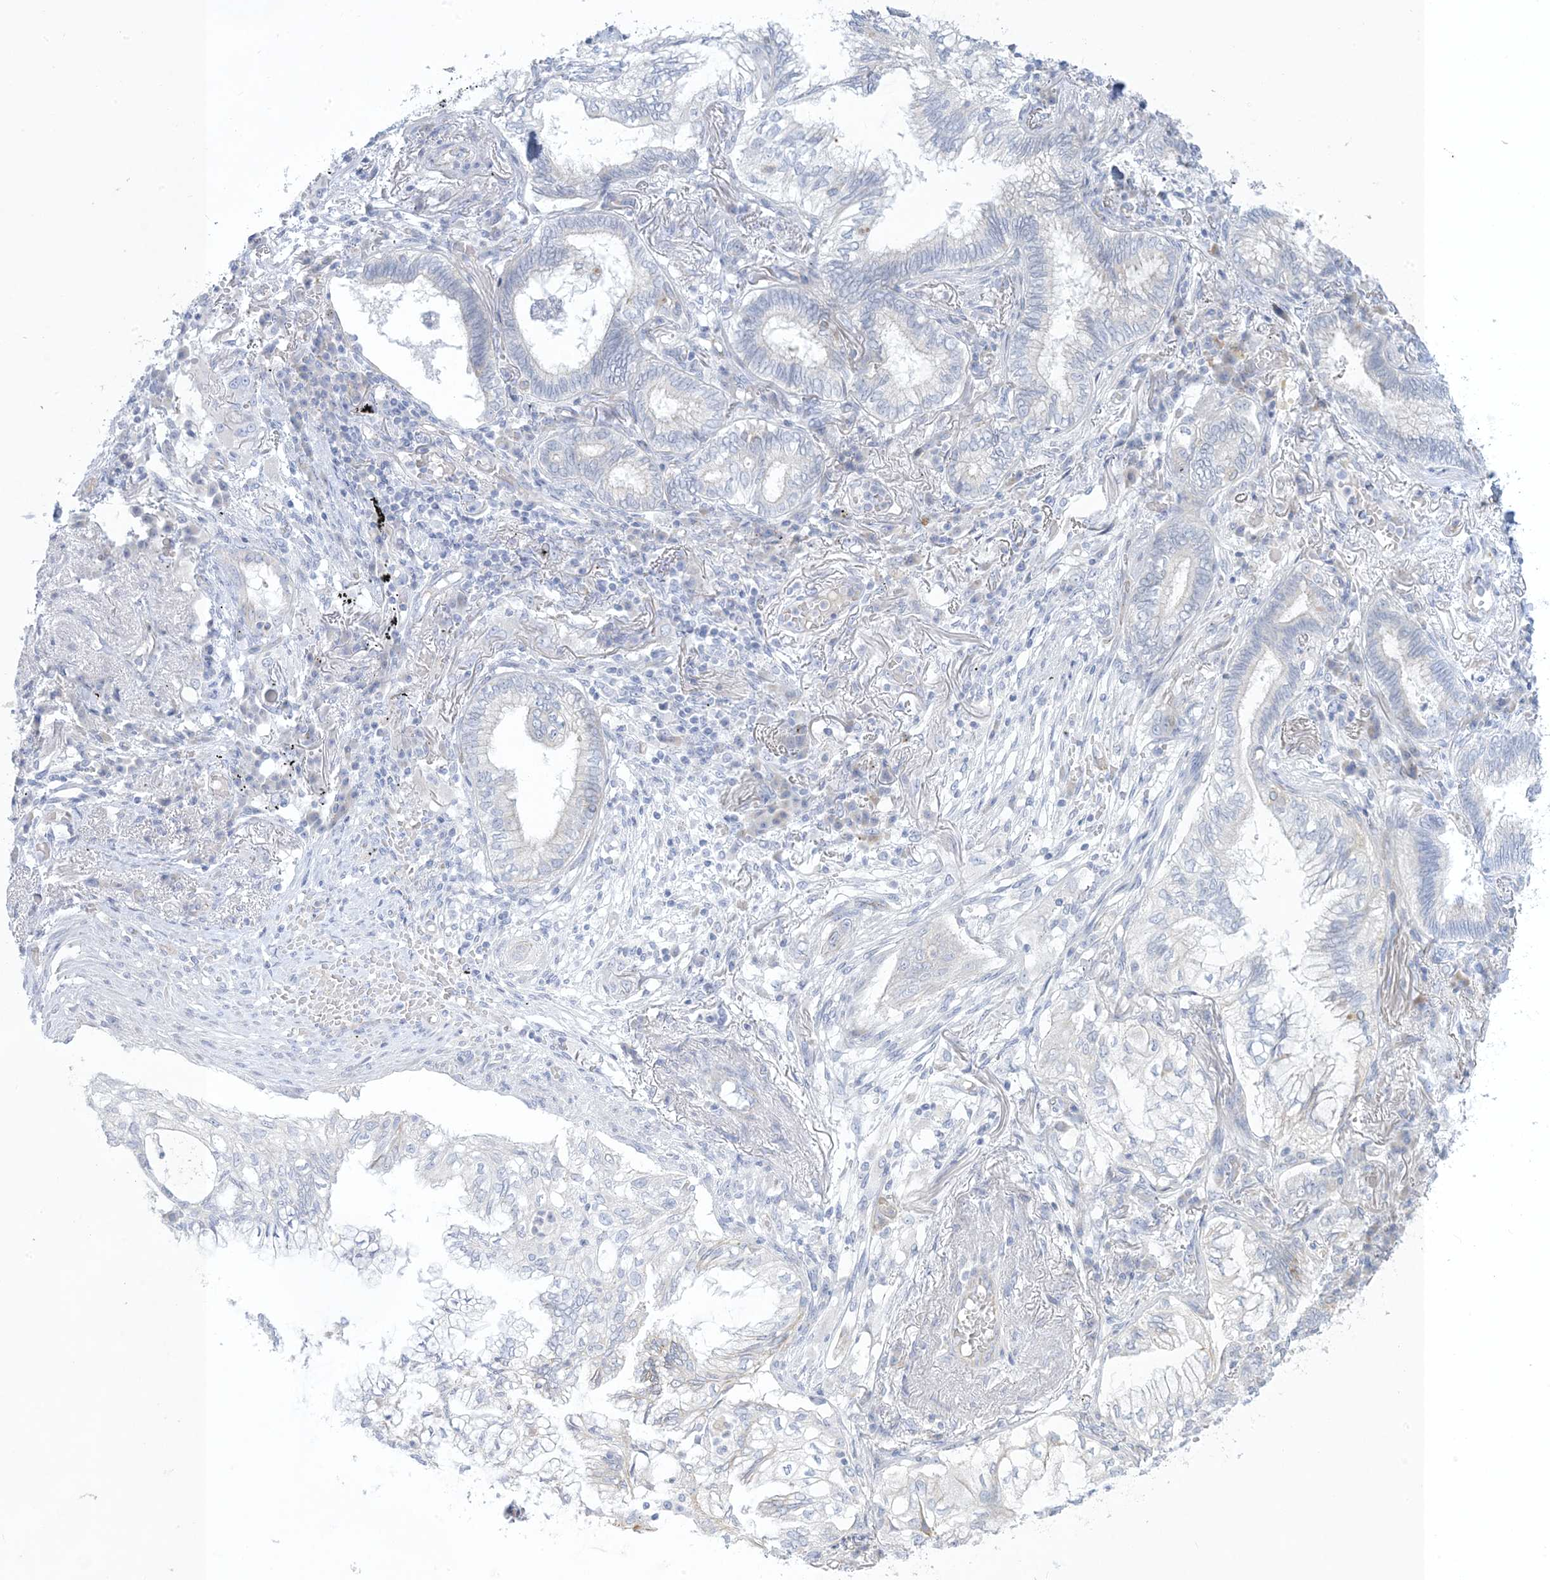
{"staining": {"intensity": "negative", "quantity": "none", "location": "none"}, "tissue": "lung cancer", "cell_type": "Tumor cells", "image_type": "cancer", "snomed": [{"axis": "morphology", "description": "Adenocarcinoma, NOS"}, {"axis": "topography", "description": "Lung"}], "caption": "IHC photomicrograph of human lung cancer (adenocarcinoma) stained for a protein (brown), which shows no expression in tumor cells.", "gene": "XIRP2", "patient": {"sex": "female", "age": 70}}